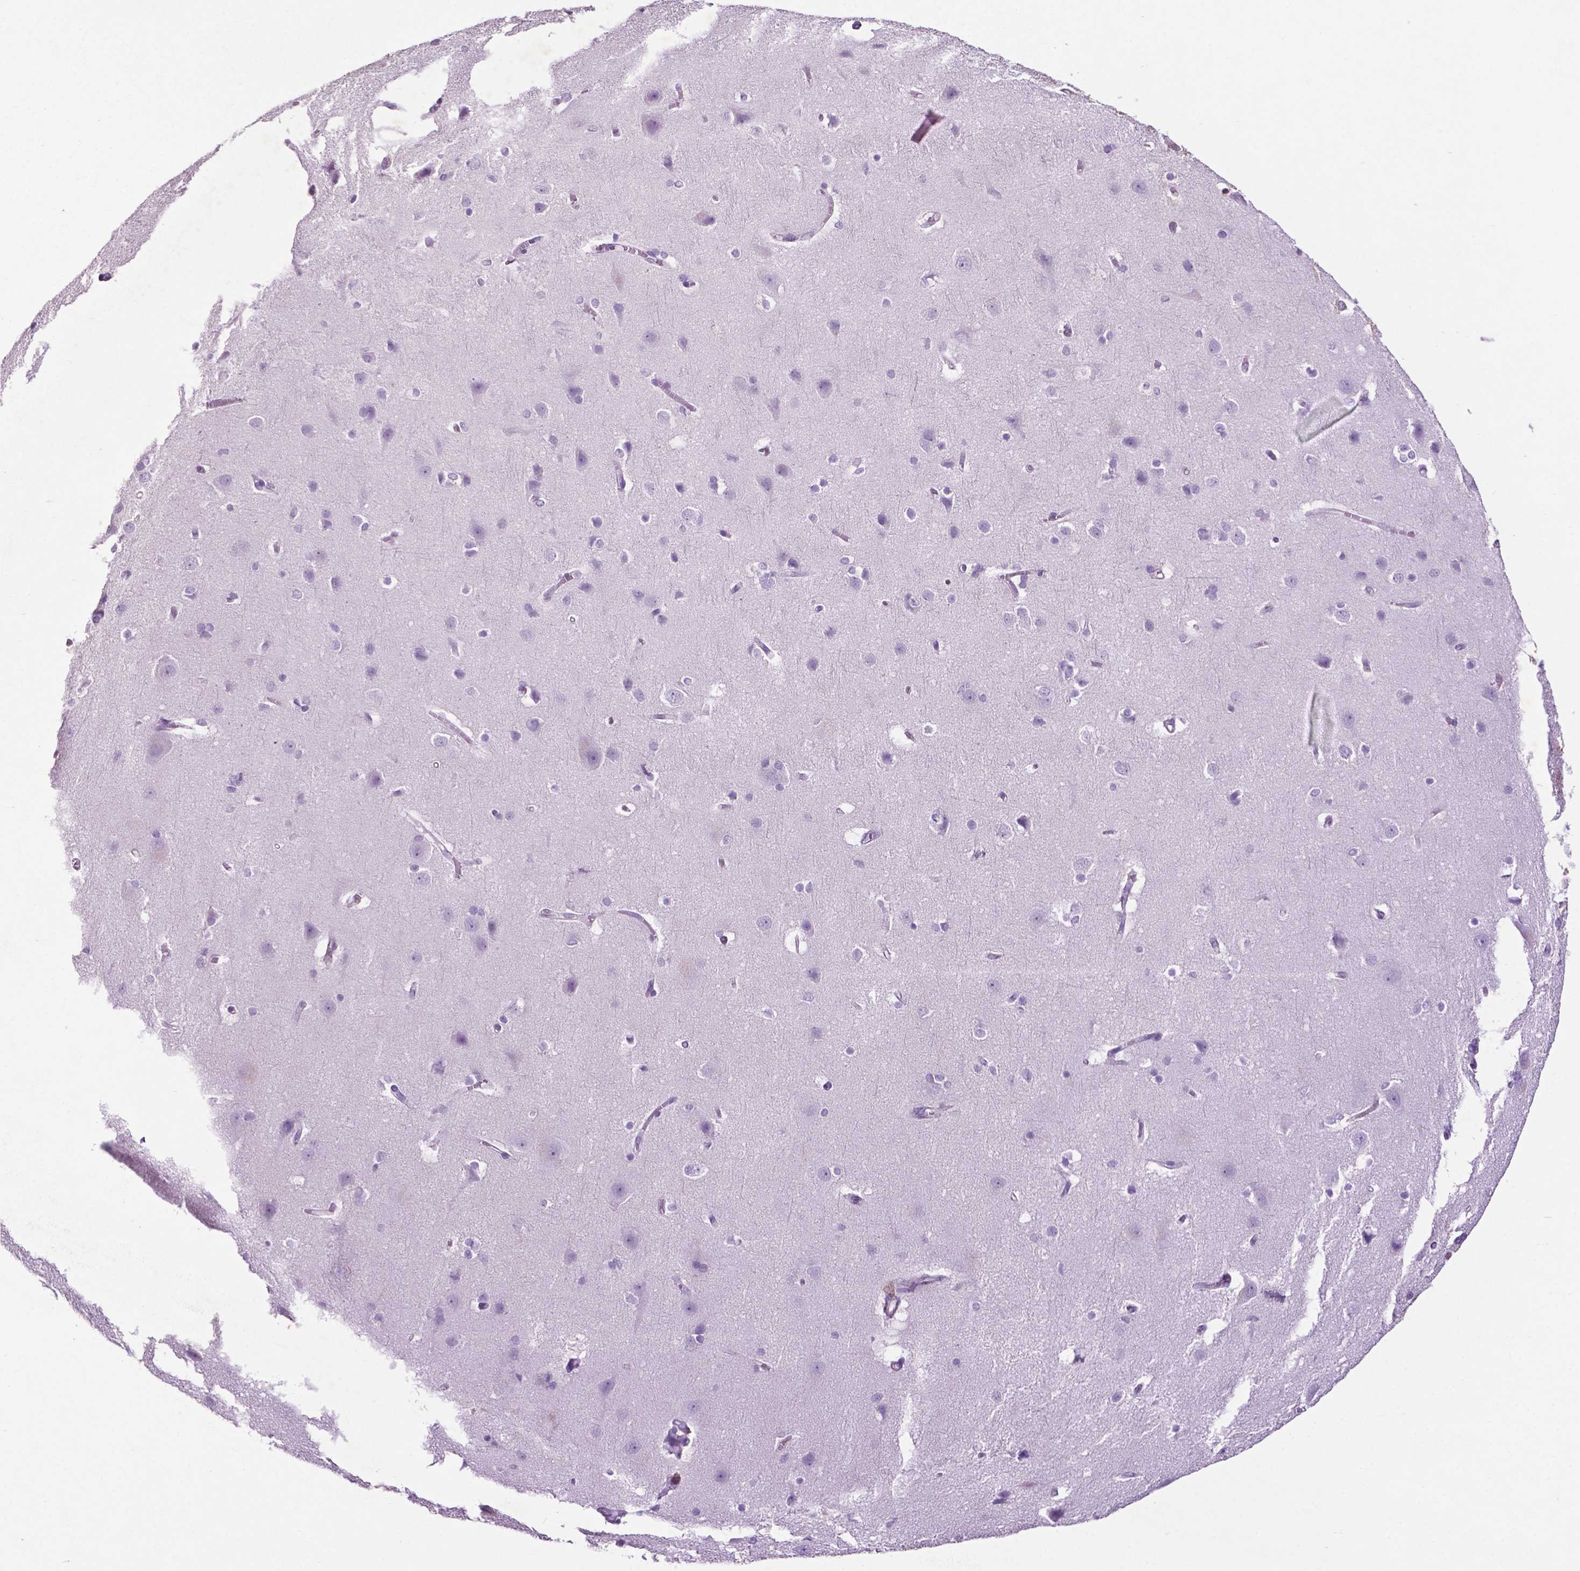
{"staining": {"intensity": "negative", "quantity": "none", "location": "none"}, "tissue": "cerebral cortex", "cell_type": "Endothelial cells", "image_type": "normal", "snomed": [{"axis": "morphology", "description": "Normal tissue, NOS"}, {"axis": "topography", "description": "Cerebral cortex"}], "caption": "The immunohistochemistry image has no significant expression in endothelial cells of cerebral cortex. Brightfield microscopy of IHC stained with DAB (brown) and hematoxylin (blue), captured at high magnification.", "gene": "PHGR1", "patient": {"sex": "male", "age": 37}}